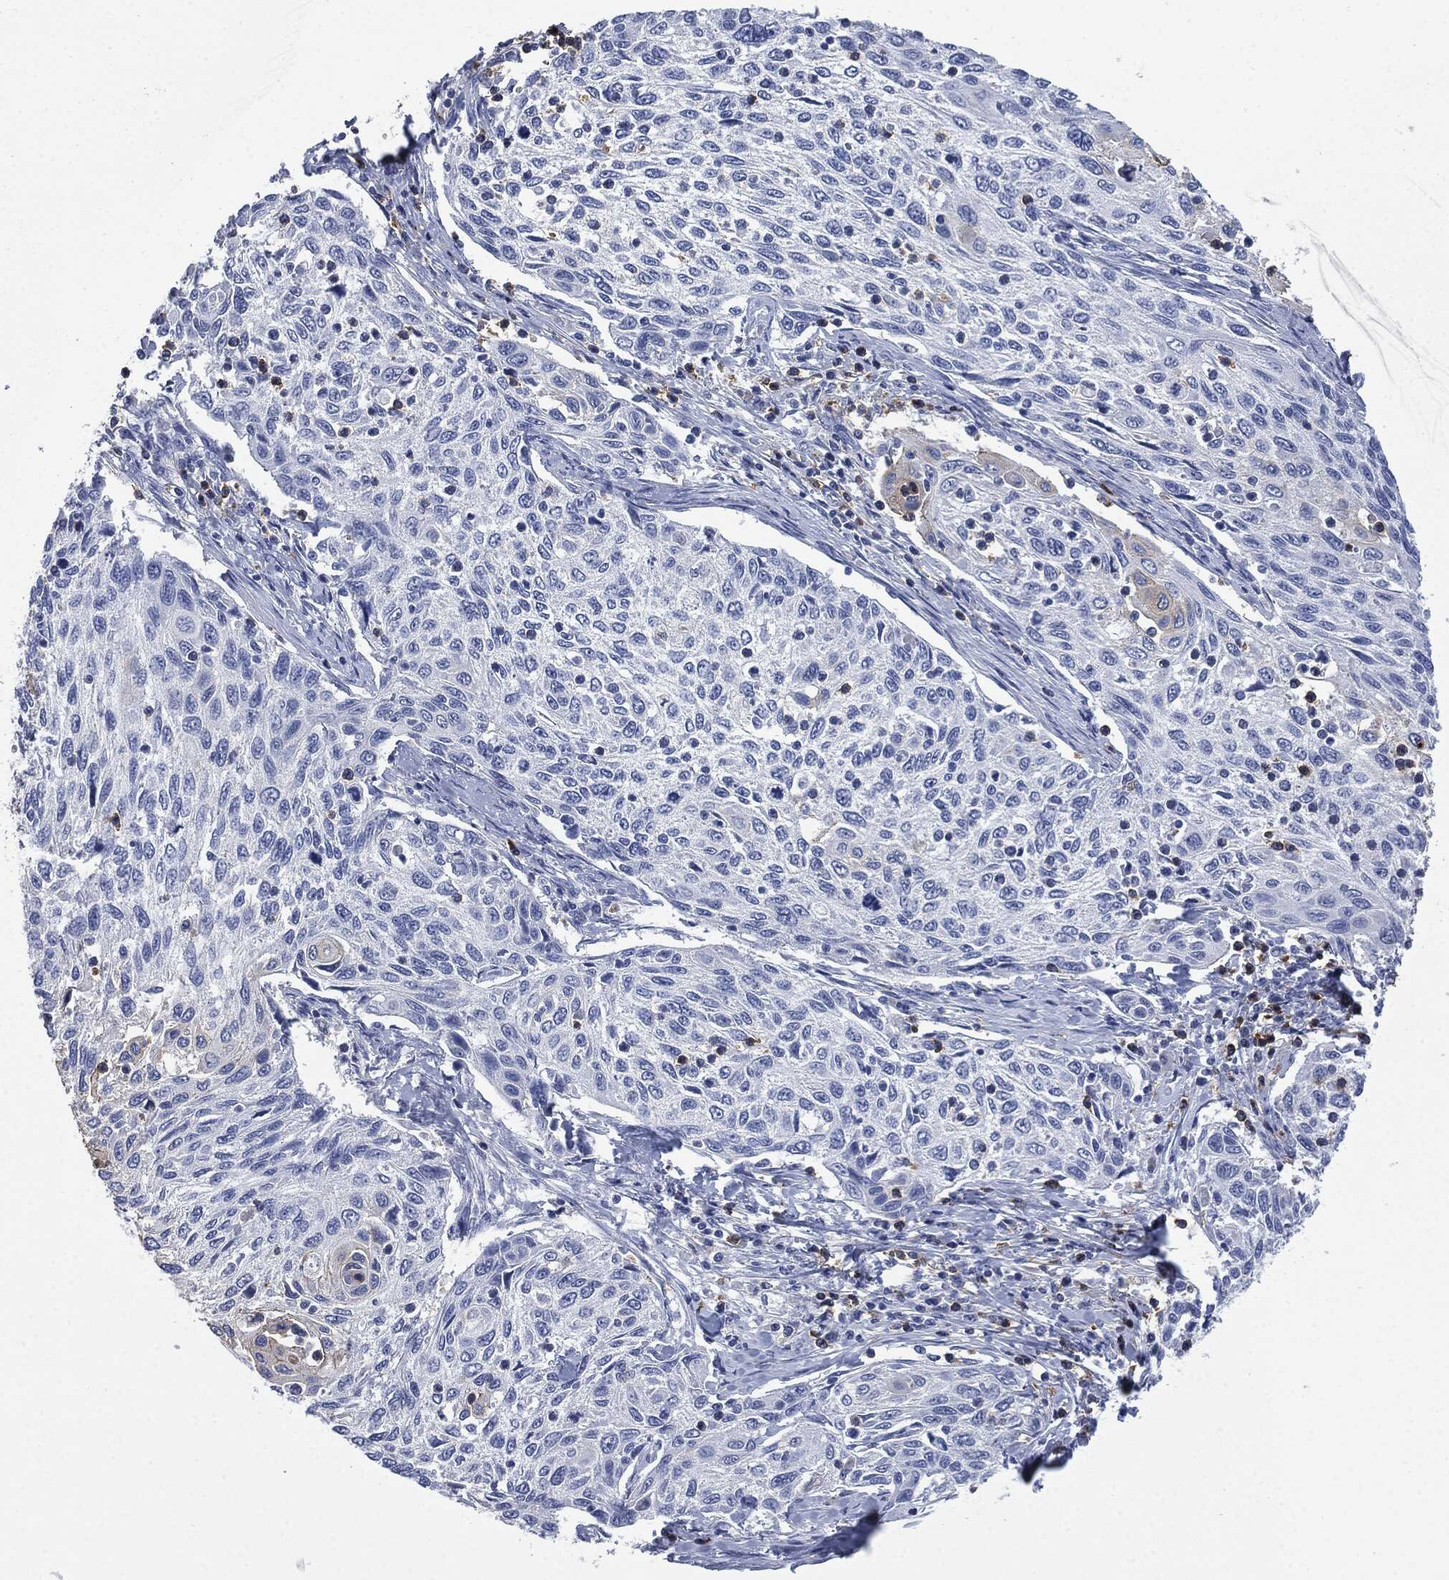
{"staining": {"intensity": "negative", "quantity": "none", "location": "none"}, "tissue": "cervical cancer", "cell_type": "Tumor cells", "image_type": "cancer", "snomed": [{"axis": "morphology", "description": "Squamous cell carcinoma, NOS"}, {"axis": "topography", "description": "Cervix"}], "caption": "High power microscopy image of an IHC image of cervical cancer (squamous cell carcinoma), revealing no significant positivity in tumor cells. (DAB (3,3'-diaminobenzidine) immunohistochemistry (IHC), high magnification).", "gene": "CEACAM8", "patient": {"sex": "female", "age": 70}}